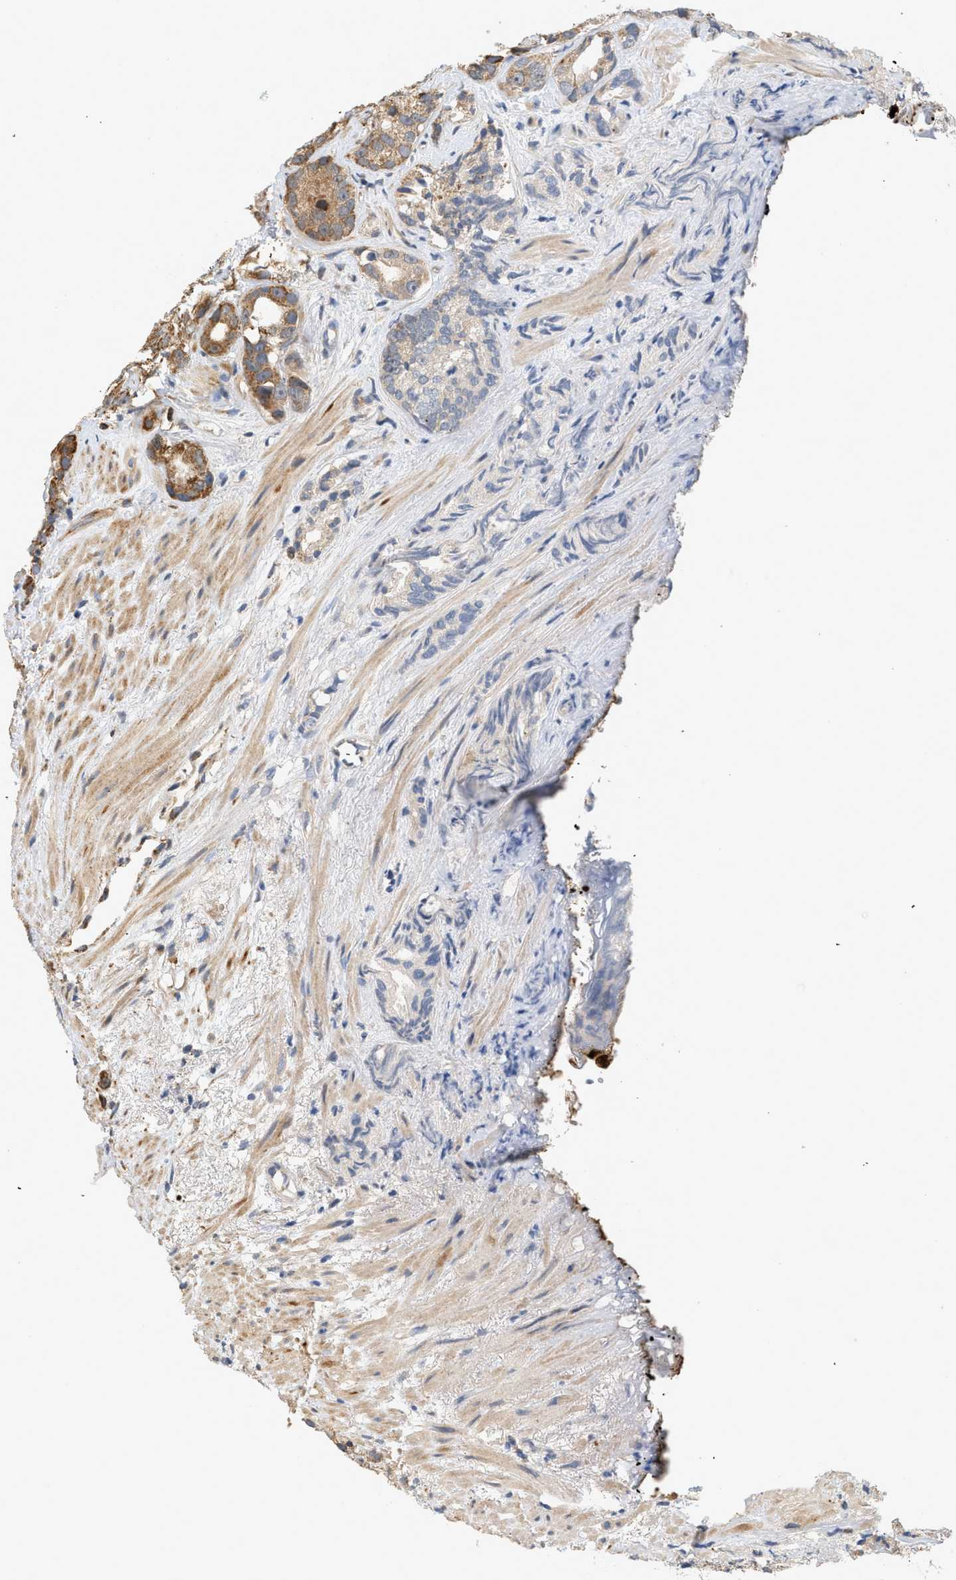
{"staining": {"intensity": "moderate", "quantity": ">75%", "location": "cytoplasmic/membranous"}, "tissue": "prostate cancer", "cell_type": "Tumor cells", "image_type": "cancer", "snomed": [{"axis": "morphology", "description": "Adenocarcinoma, Low grade"}, {"axis": "topography", "description": "Prostate"}], "caption": "Immunohistochemistry (IHC) (DAB) staining of human adenocarcinoma (low-grade) (prostate) shows moderate cytoplasmic/membranous protein expression in approximately >75% of tumor cells.", "gene": "MCU", "patient": {"sex": "male", "age": 89}}